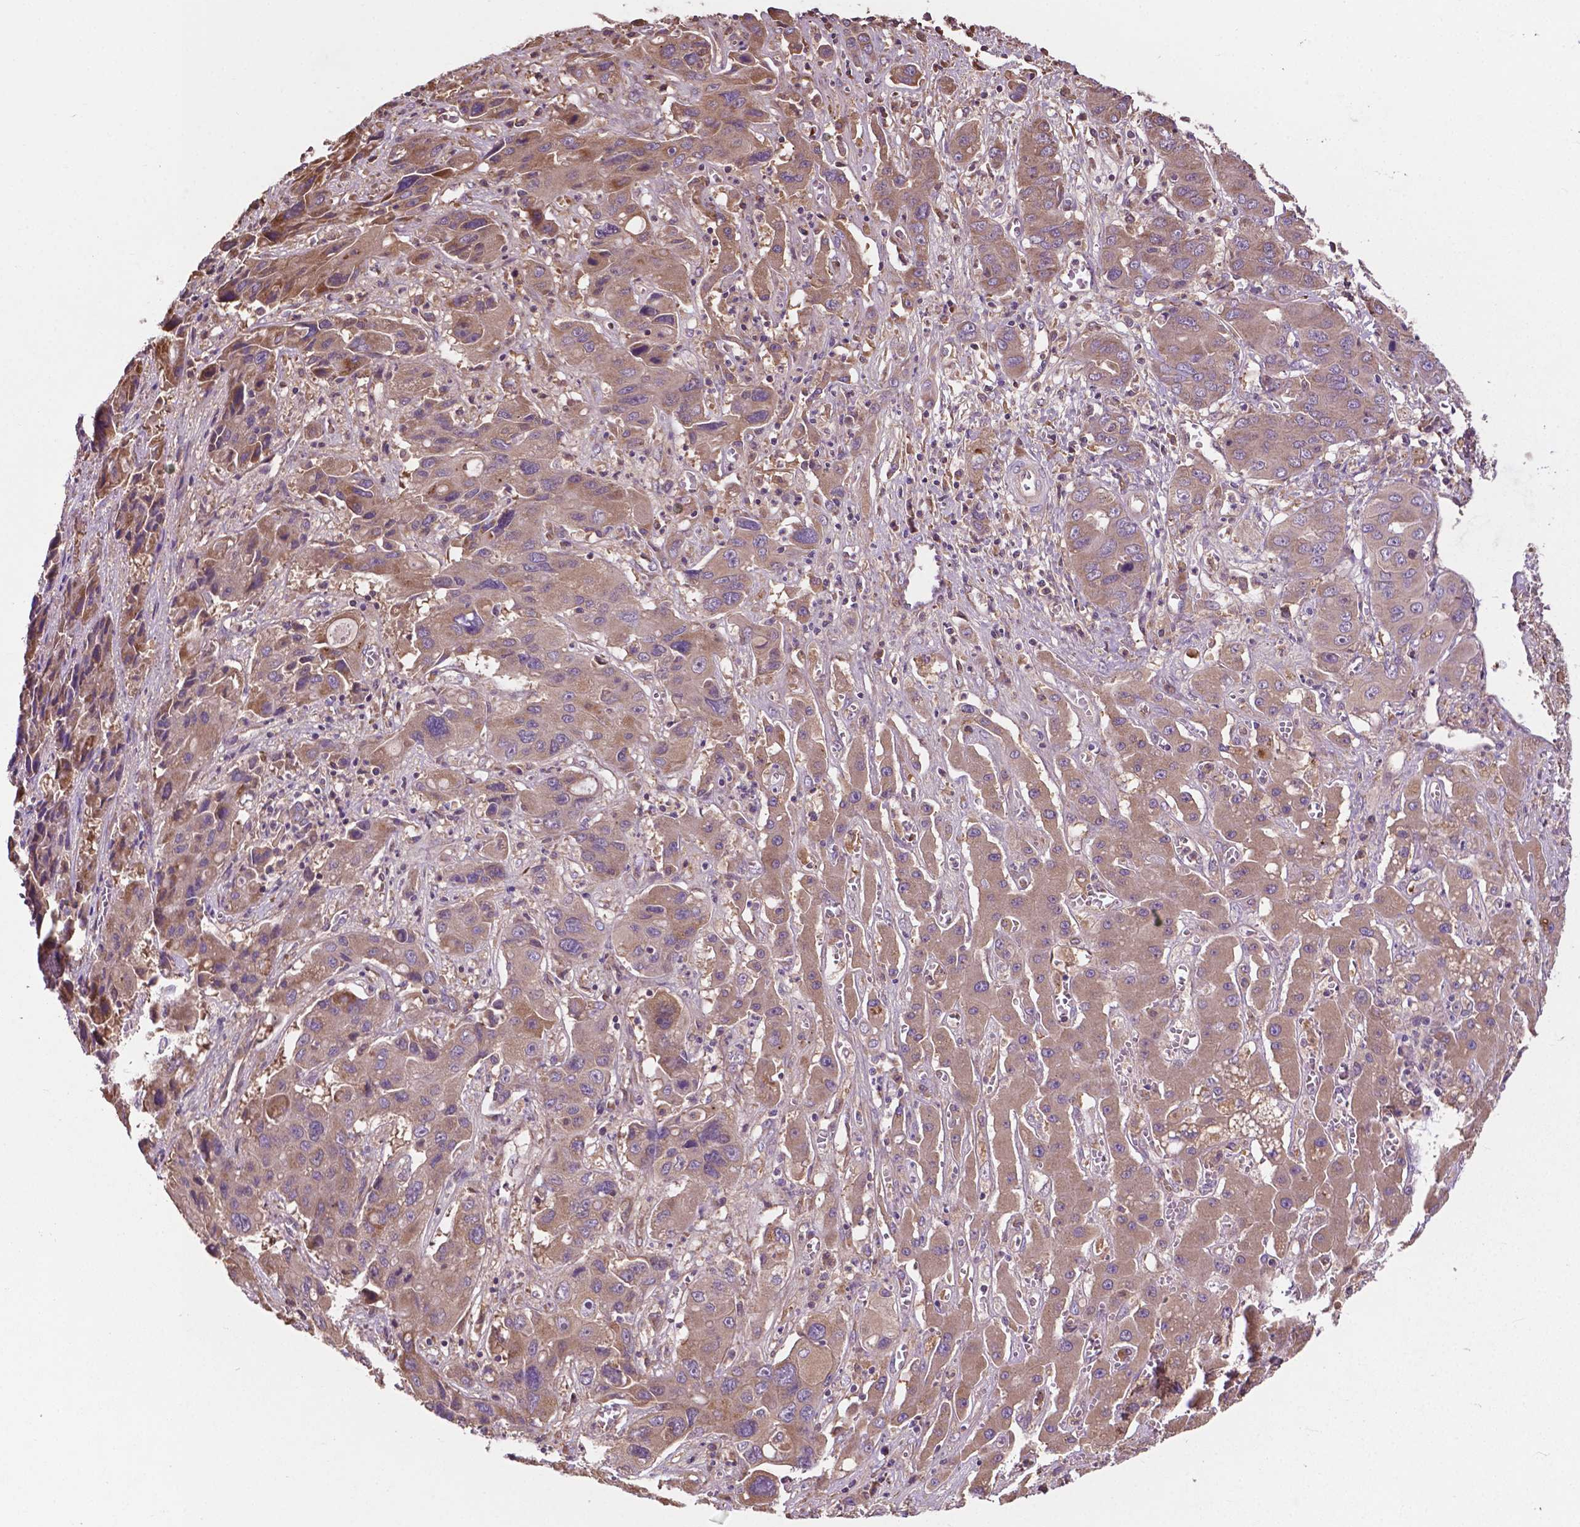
{"staining": {"intensity": "weak", "quantity": "25%-75%", "location": "cytoplasmic/membranous"}, "tissue": "liver cancer", "cell_type": "Tumor cells", "image_type": "cancer", "snomed": [{"axis": "morphology", "description": "Cholangiocarcinoma"}, {"axis": "topography", "description": "Liver"}], "caption": "Immunohistochemical staining of liver cancer (cholangiocarcinoma) shows low levels of weak cytoplasmic/membranous staining in approximately 25%-75% of tumor cells.", "gene": "GJA9", "patient": {"sex": "male", "age": 67}}